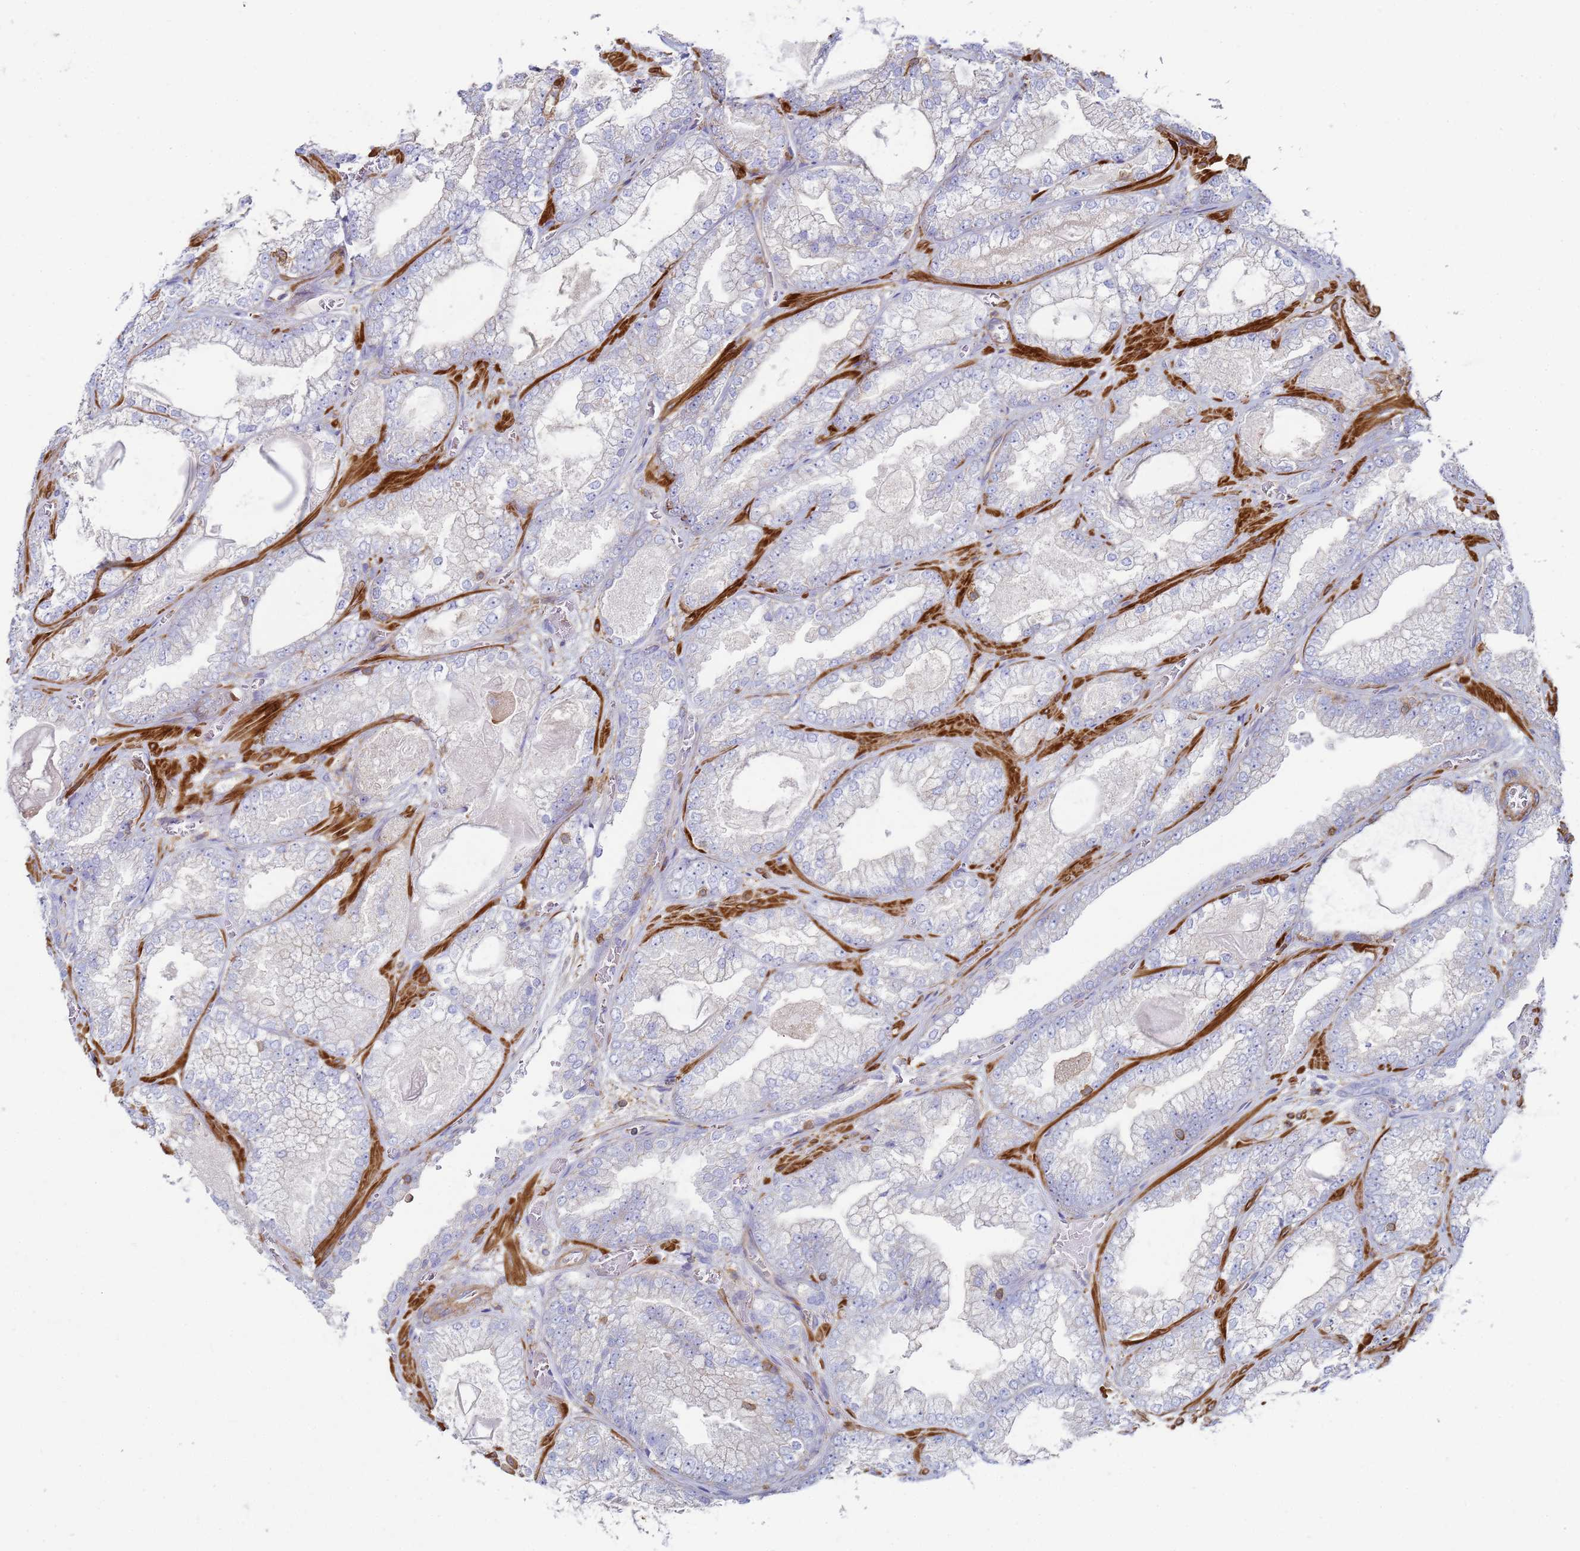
{"staining": {"intensity": "negative", "quantity": "none", "location": "none"}, "tissue": "prostate cancer", "cell_type": "Tumor cells", "image_type": "cancer", "snomed": [{"axis": "morphology", "description": "Adenocarcinoma, Low grade"}, {"axis": "topography", "description": "Prostate"}], "caption": "This is an IHC photomicrograph of human prostate cancer. There is no staining in tumor cells.", "gene": "ACTB", "patient": {"sex": "male", "age": 57}}